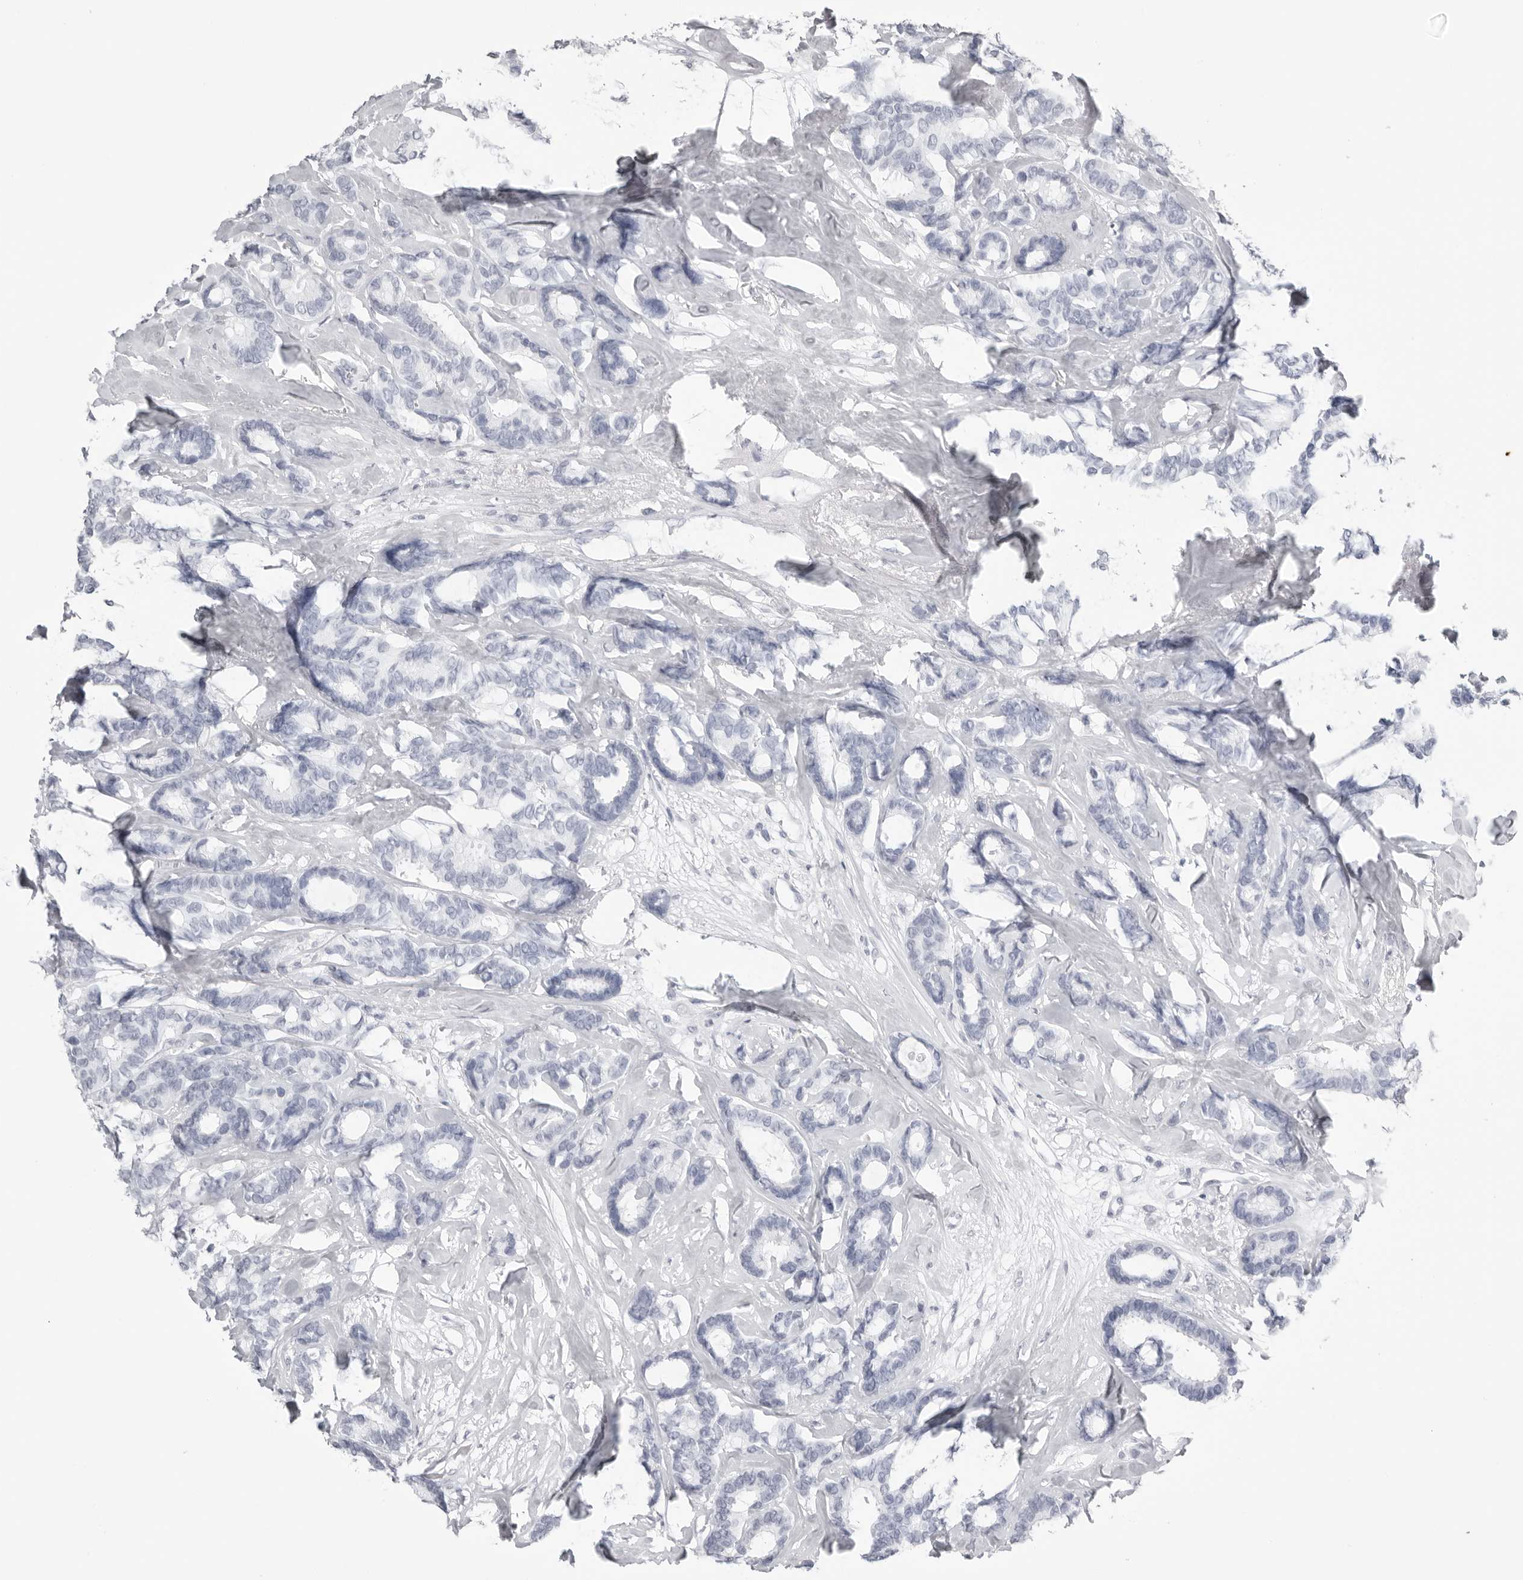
{"staining": {"intensity": "negative", "quantity": "none", "location": "none"}, "tissue": "breast cancer", "cell_type": "Tumor cells", "image_type": "cancer", "snomed": [{"axis": "morphology", "description": "Duct carcinoma"}, {"axis": "topography", "description": "Breast"}], "caption": "The IHC image has no significant staining in tumor cells of breast intraductal carcinoma tissue.", "gene": "KLK9", "patient": {"sex": "female", "age": 87}}